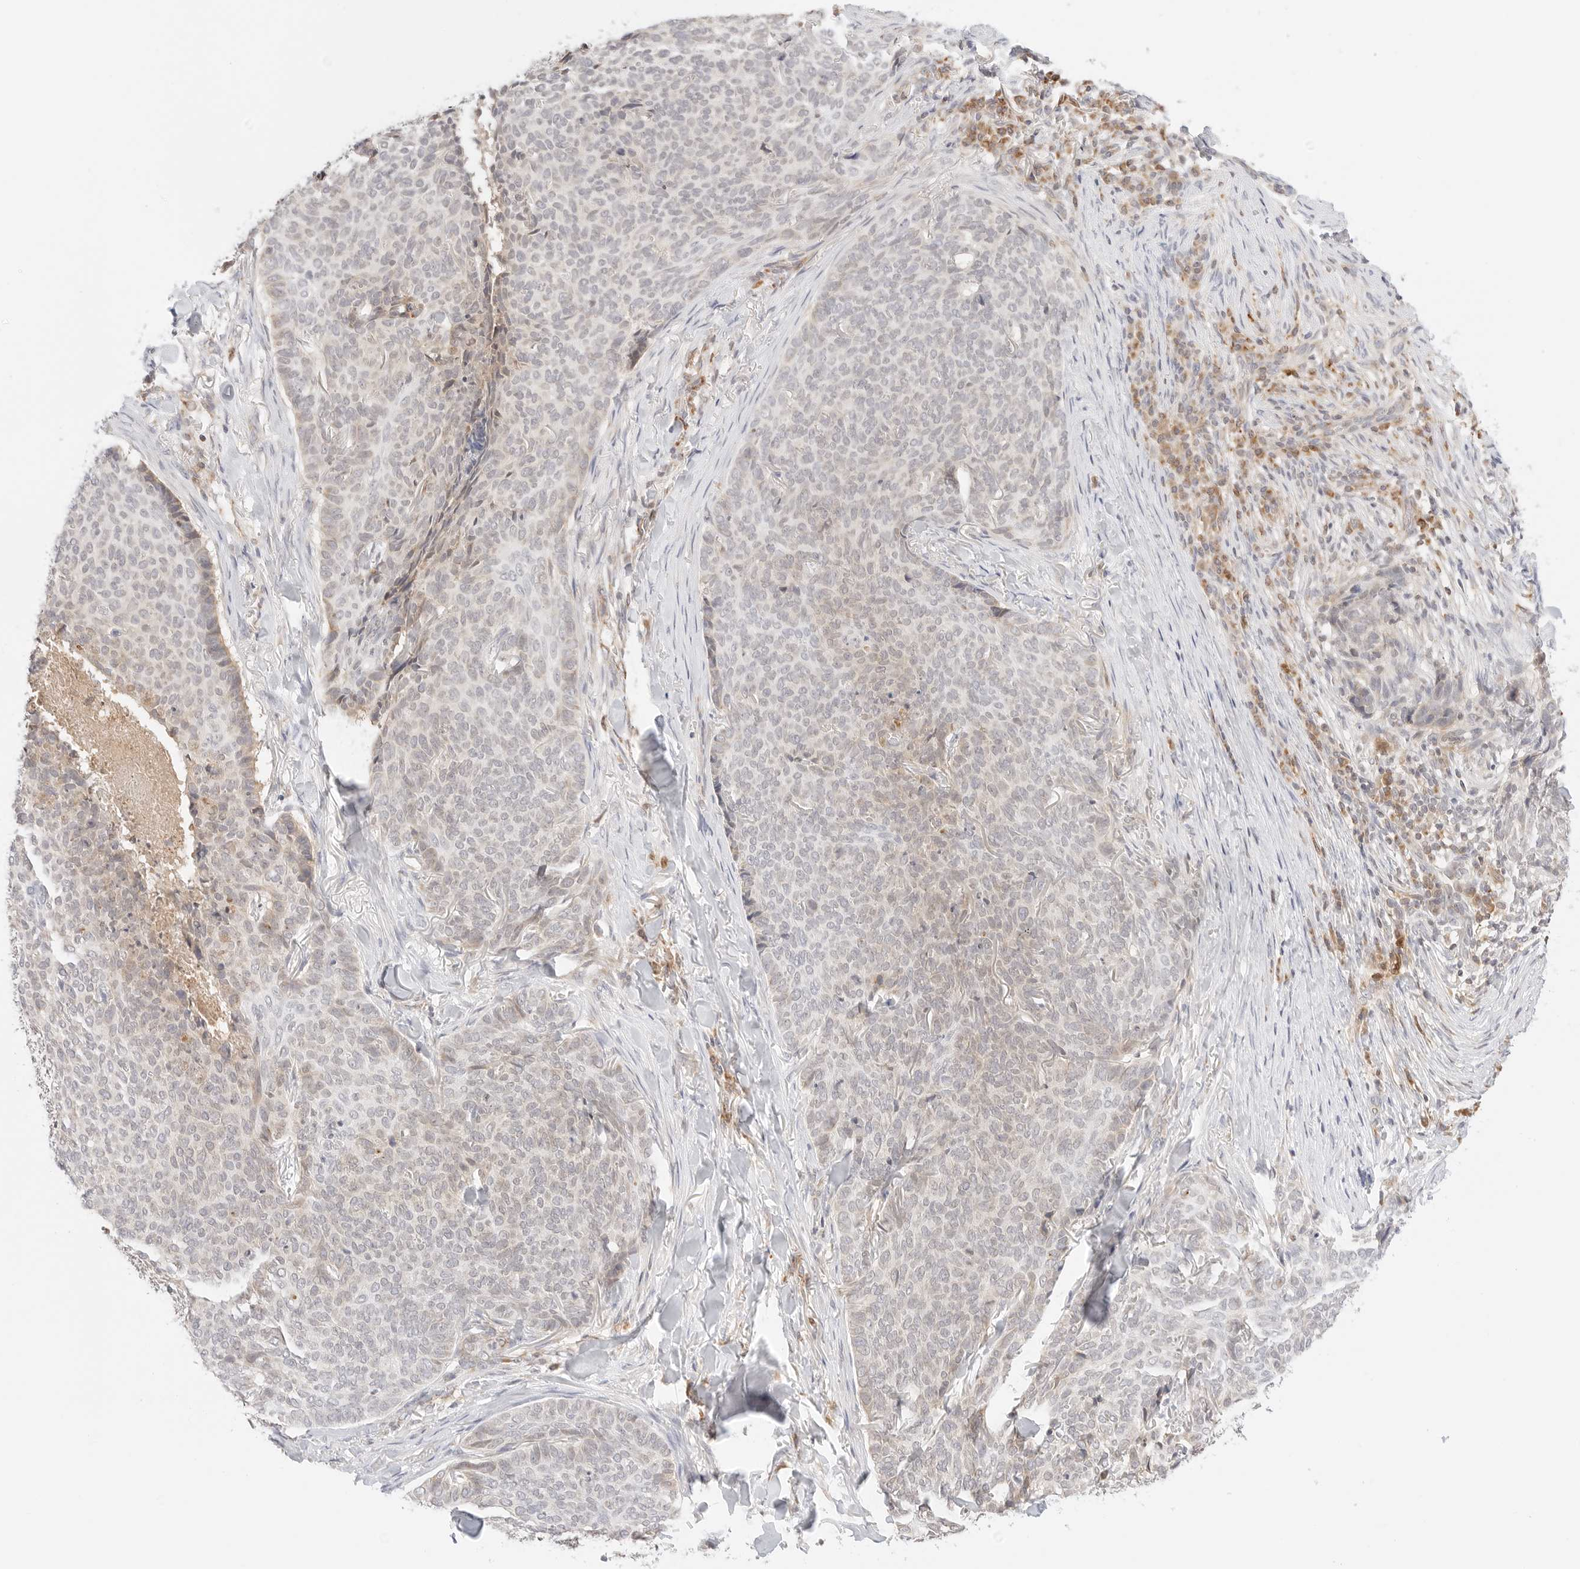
{"staining": {"intensity": "weak", "quantity": "<25%", "location": "cytoplasmic/membranous"}, "tissue": "skin cancer", "cell_type": "Tumor cells", "image_type": "cancer", "snomed": [{"axis": "morphology", "description": "Normal tissue, NOS"}, {"axis": "morphology", "description": "Basal cell carcinoma"}, {"axis": "topography", "description": "Skin"}], "caption": "This is an immunohistochemistry image of skin basal cell carcinoma. There is no staining in tumor cells.", "gene": "ERO1B", "patient": {"sex": "male", "age": 50}}